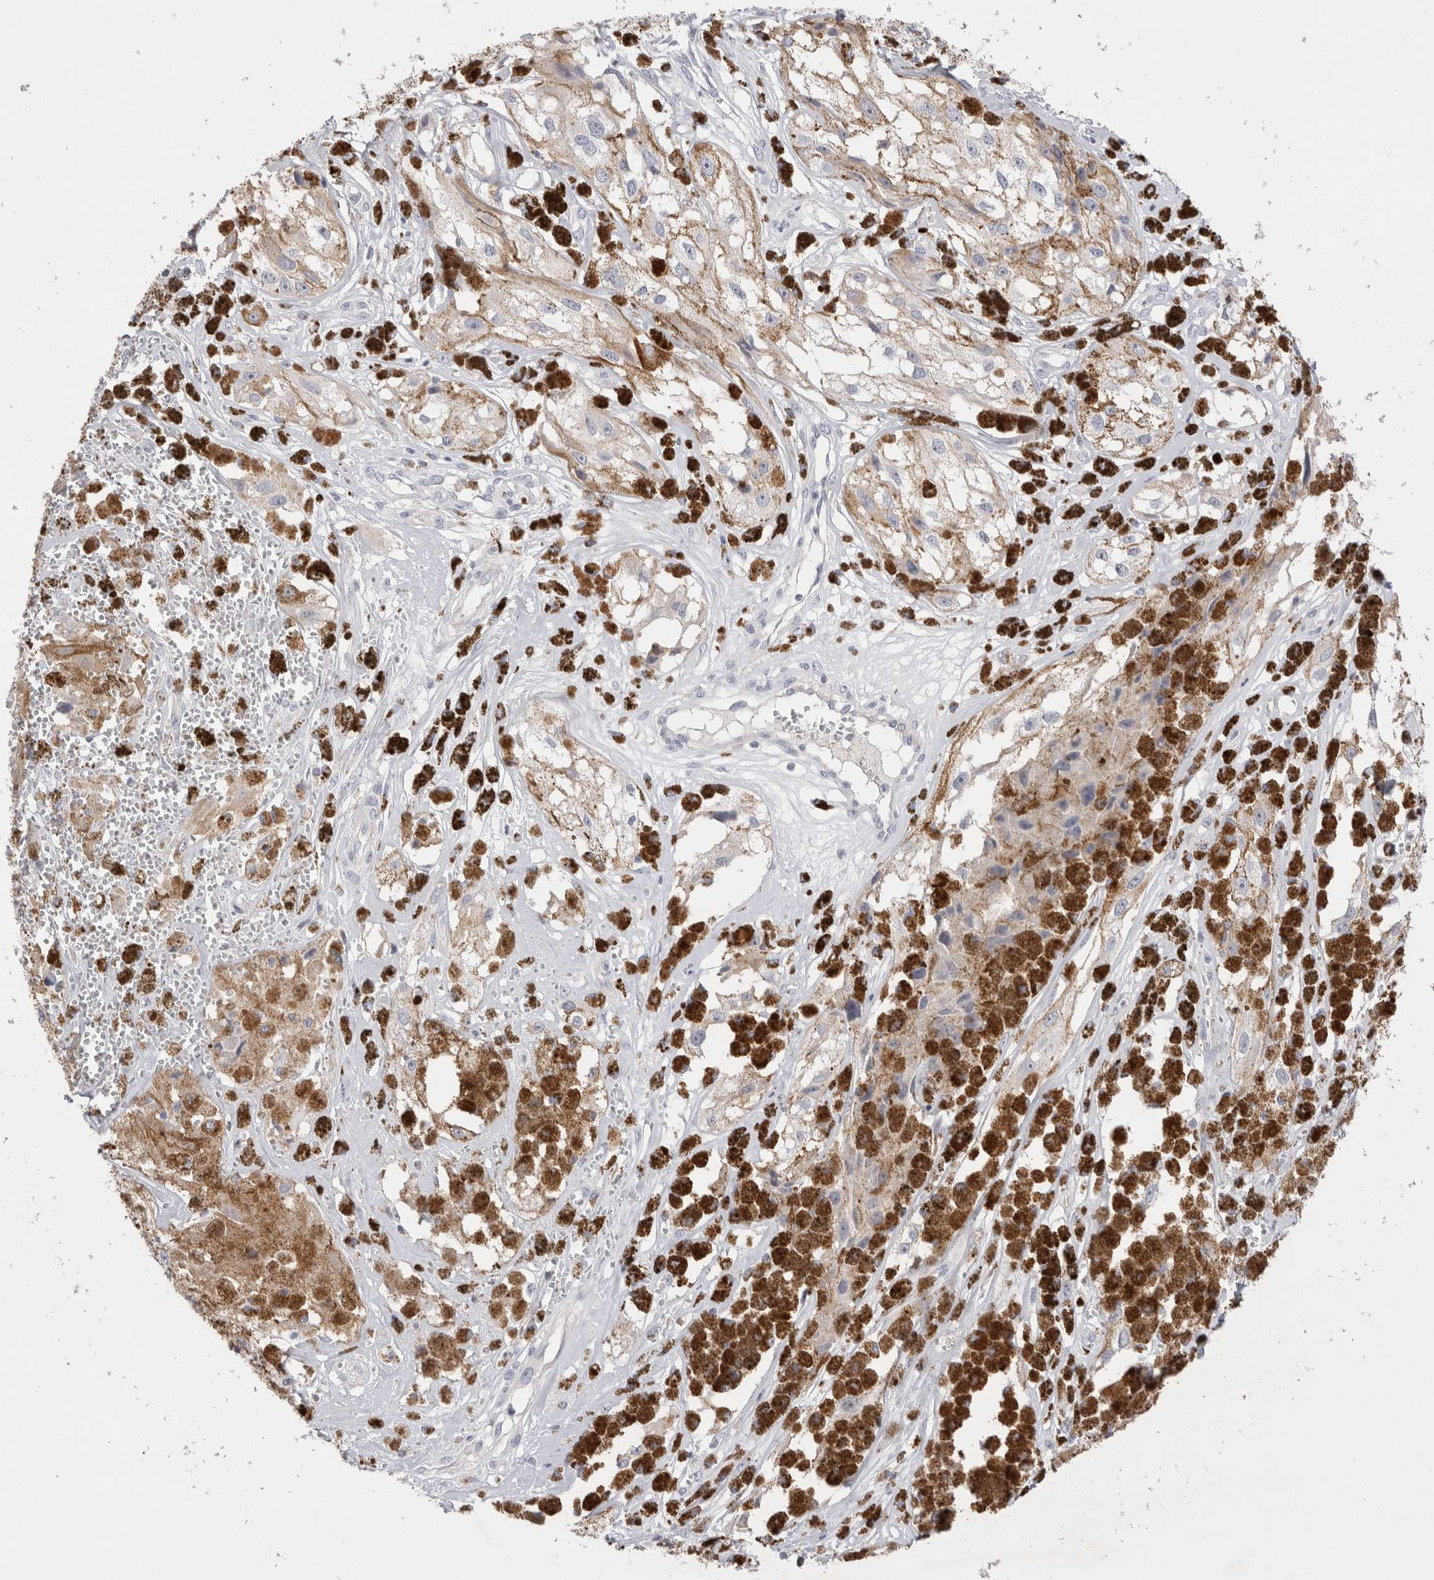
{"staining": {"intensity": "weak", "quantity": "<25%", "location": "cytoplasmic/membranous"}, "tissue": "melanoma", "cell_type": "Tumor cells", "image_type": "cancer", "snomed": [{"axis": "morphology", "description": "Malignant melanoma, NOS"}, {"axis": "topography", "description": "Skin"}], "caption": "Photomicrograph shows no protein expression in tumor cells of melanoma tissue.", "gene": "SPINK2", "patient": {"sex": "male", "age": 88}}